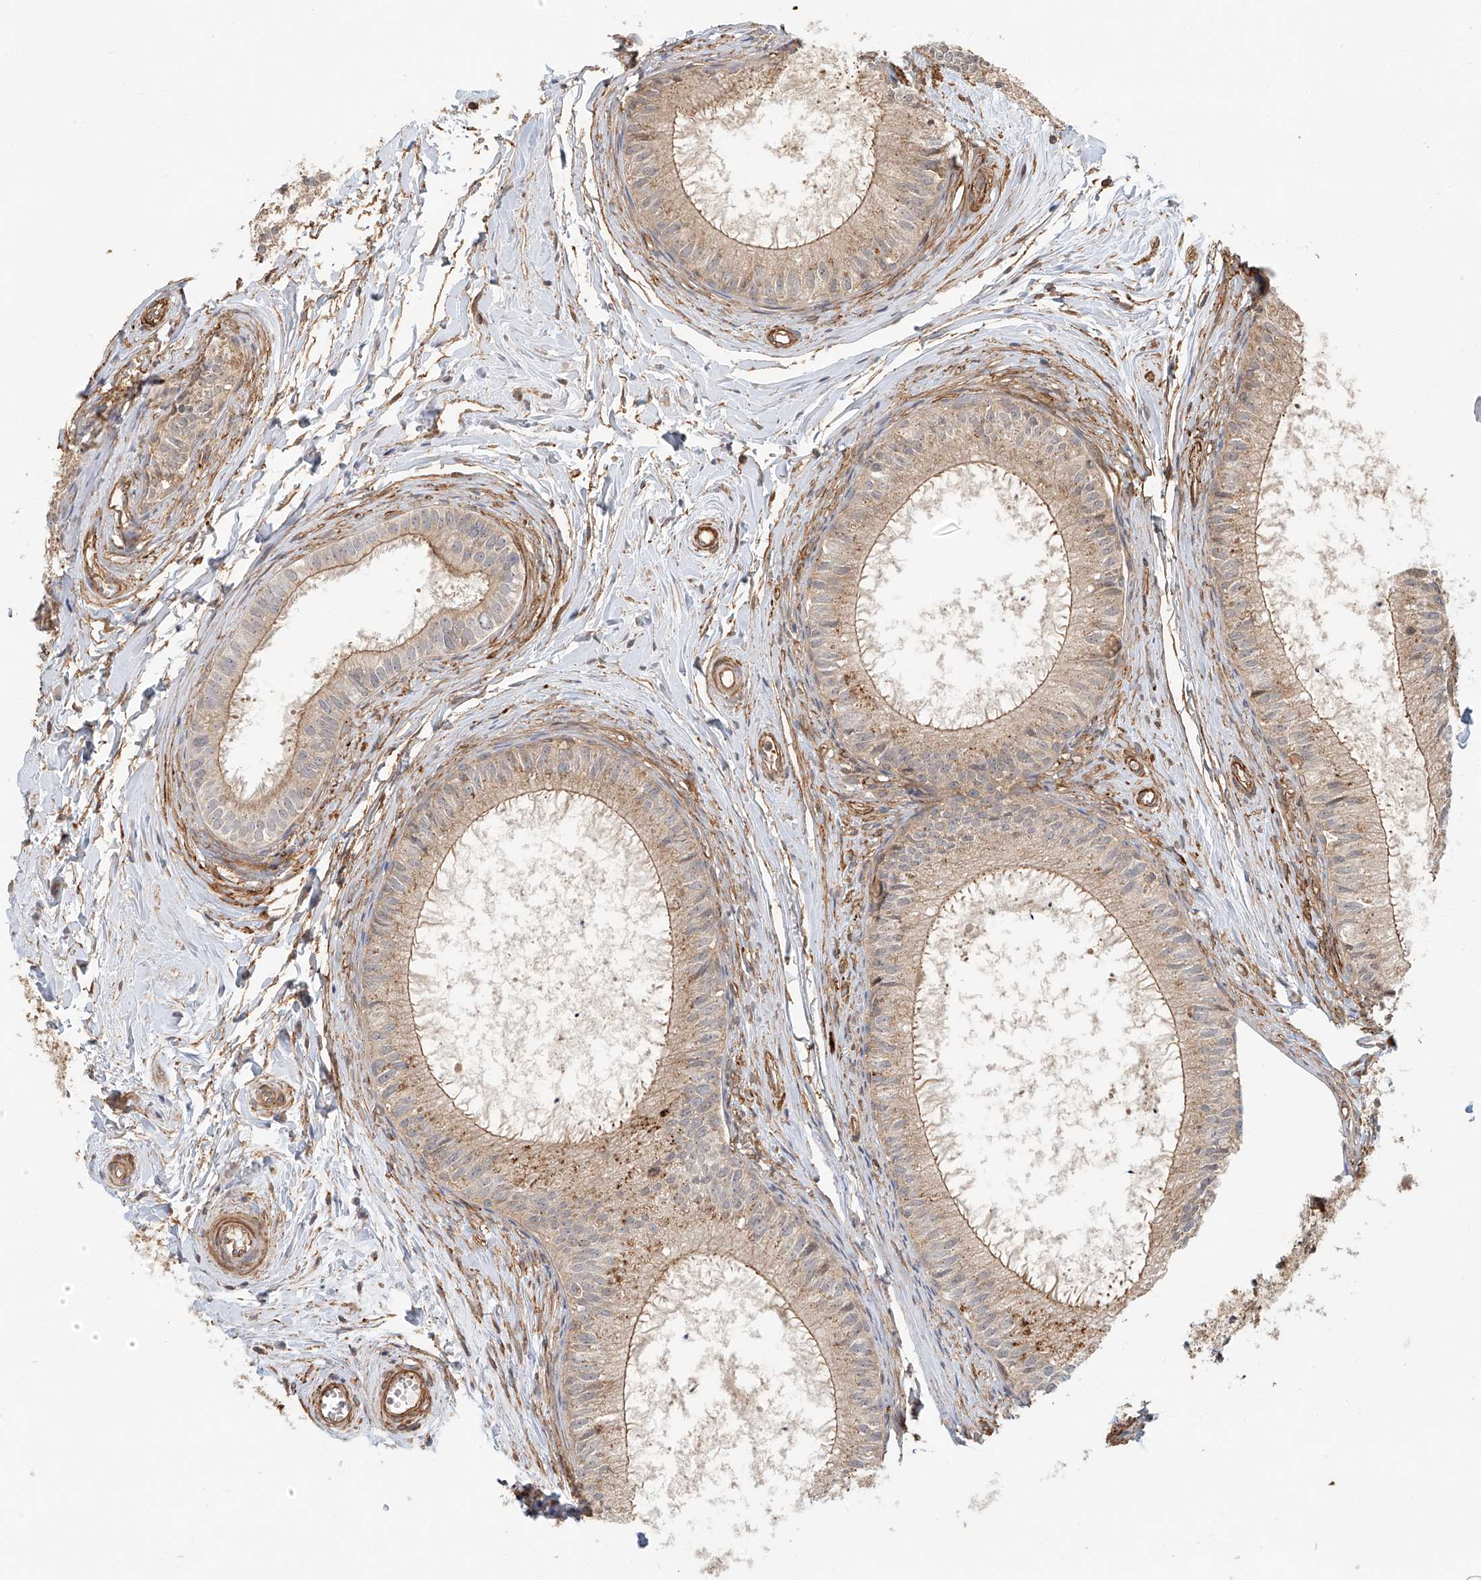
{"staining": {"intensity": "moderate", "quantity": ">75%", "location": "cytoplasmic/membranous"}, "tissue": "epididymis", "cell_type": "Glandular cells", "image_type": "normal", "snomed": [{"axis": "morphology", "description": "Normal tissue, NOS"}, {"axis": "topography", "description": "Epididymis"}], "caption": "Protein expression by immunohistochemistry (IHC) exhibits moderate cytoplasmic/membranous positivity in about >75% of glandular cells in benign epididymis.", "gene": "CSMD3", "patient": {"sex": "male", "age": 34}}